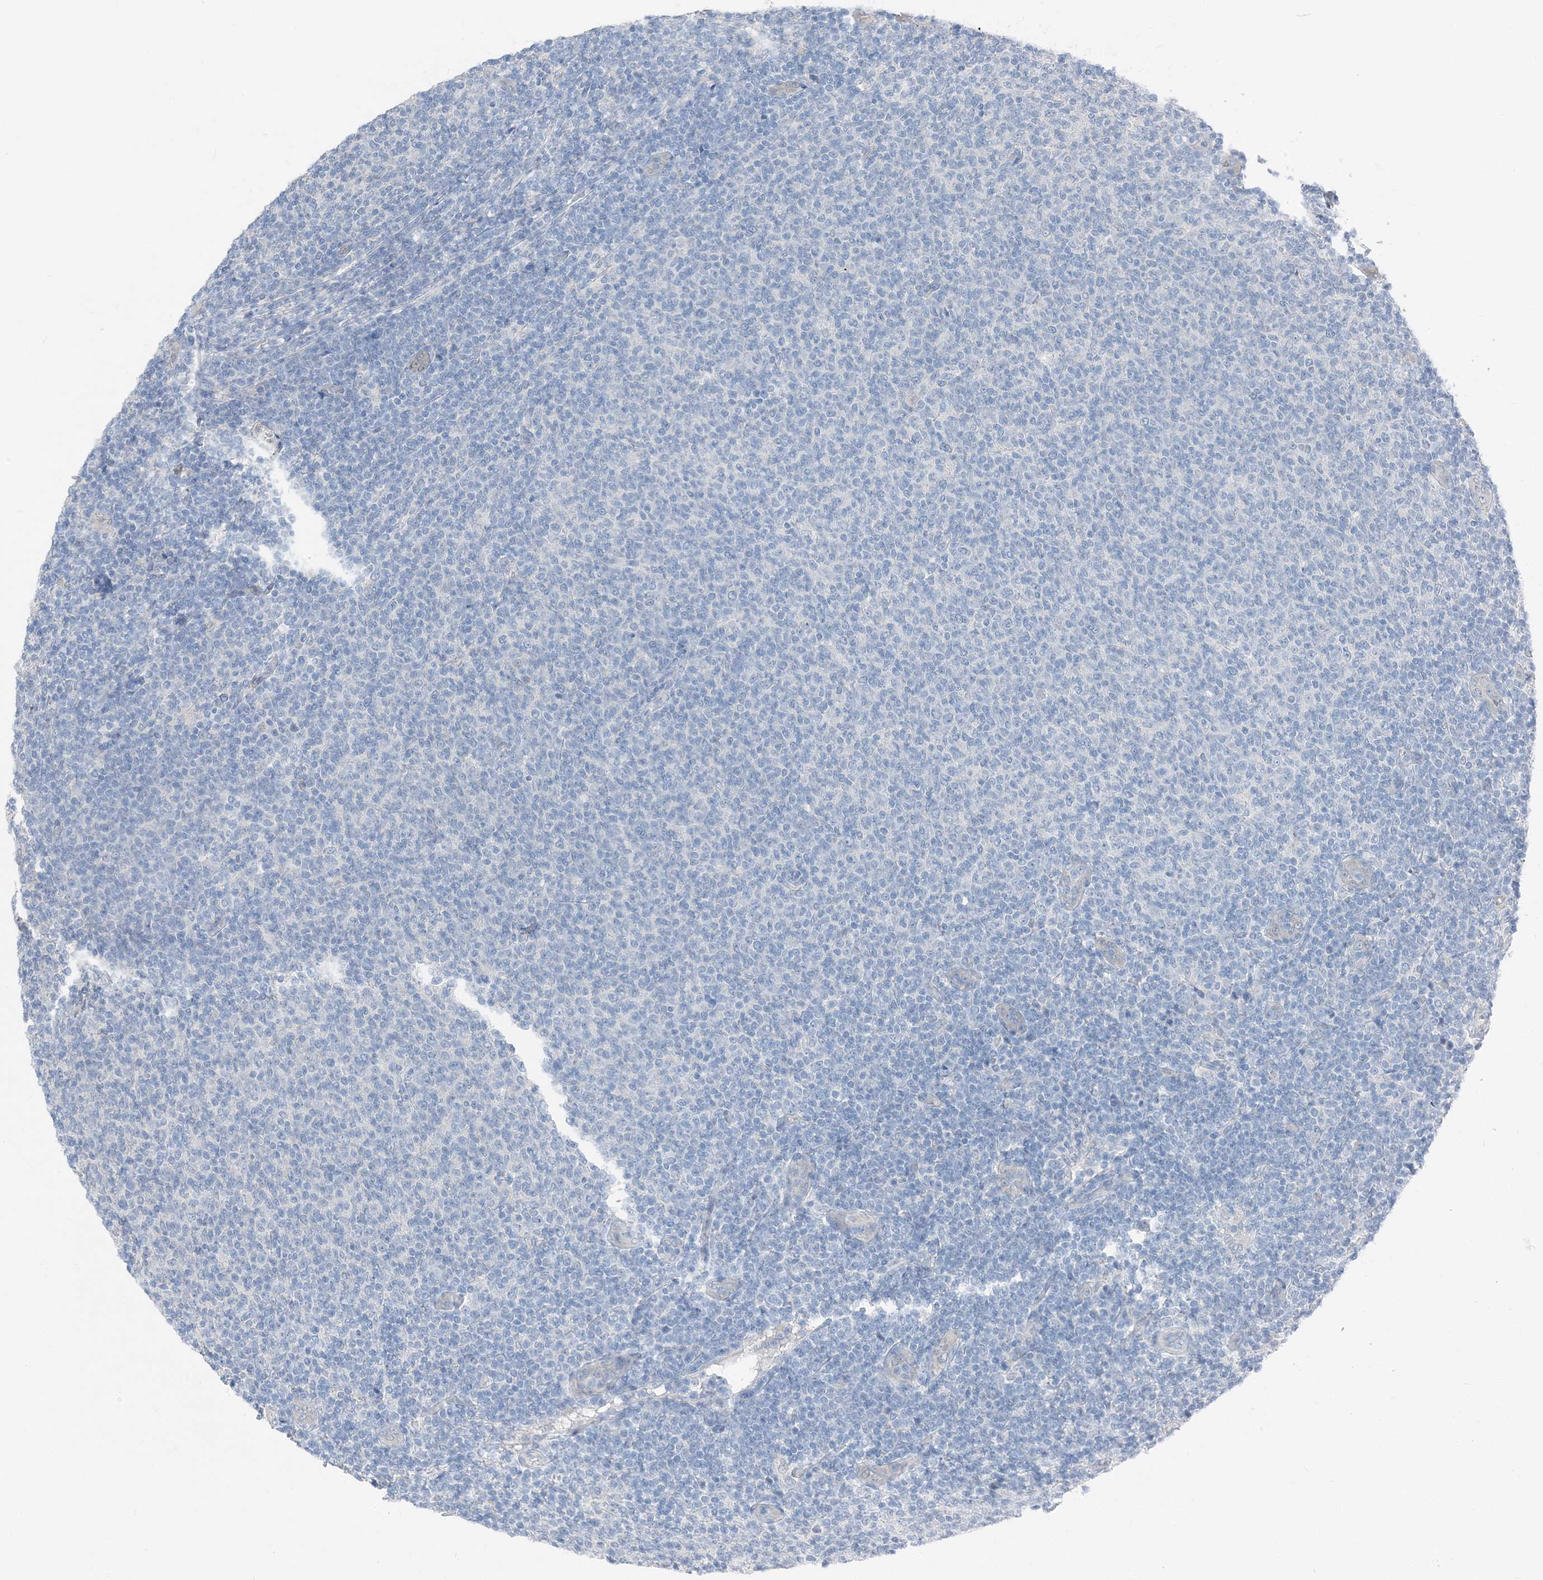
{"staining": {"intensity": "negative", "quantity": "none", "location": "none"}, "tissue": "lymphoma", "cell_type": "Tumor cells", "image_type": "cancer", "snomed": [{"axis": "morphology", "description": "Malignant lymphoma, non-Hodgkin's type, Low grade"}, {"axis": "topography", "description": "Lymph node"}], "caption": "Tumor cells show no significant expression in lymphoma.", "gene": "NCOA7", "patient": {"sex": "male", "age": 66}}